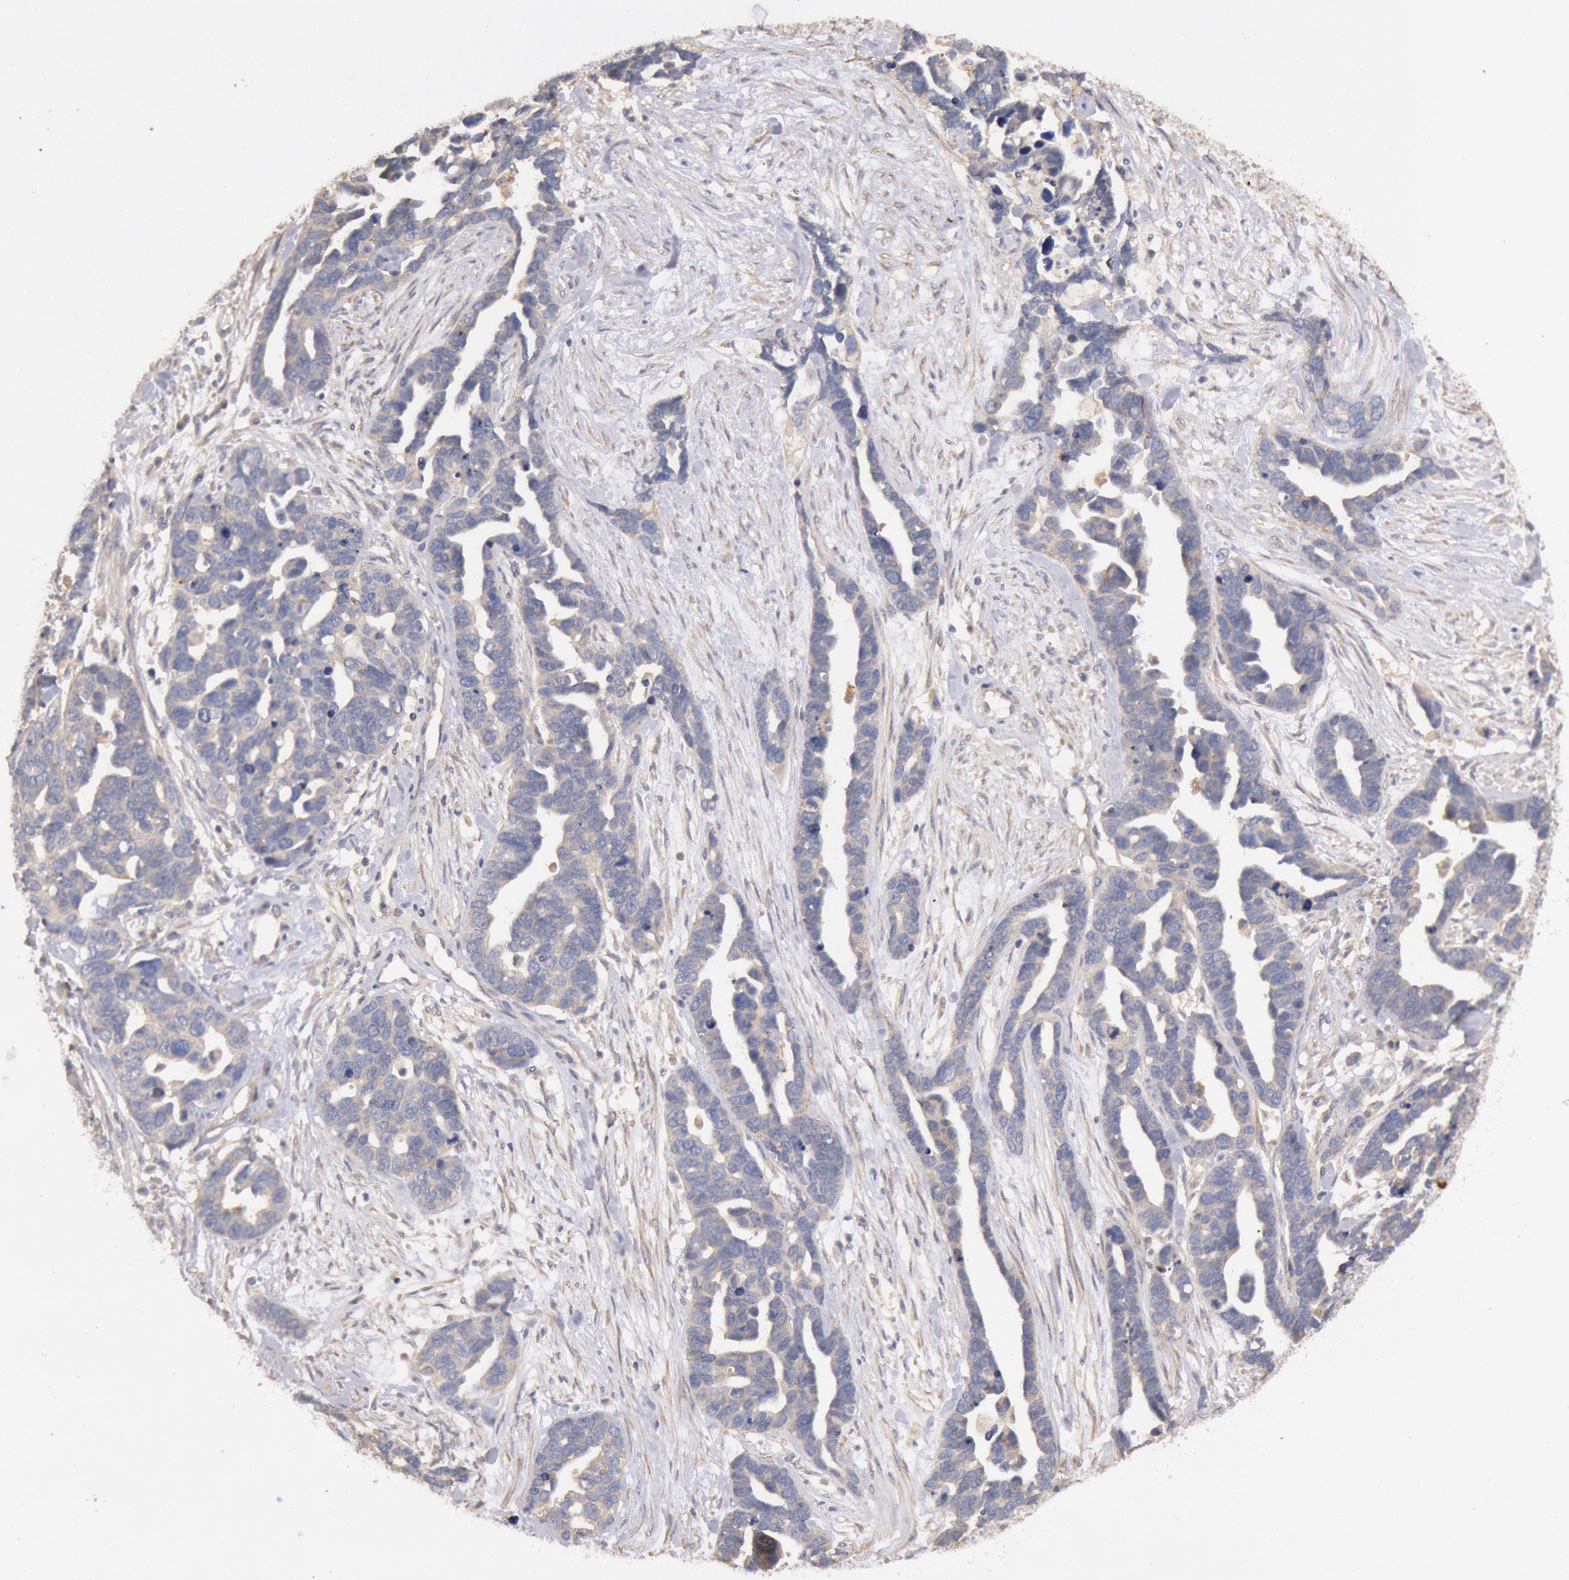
{"staining": {"intensity": "weak", "quantity": ">75%", "location": "cytoplasmic/membranous"}, "tissue": "ovarian cancer", "cell_type": "Tumor cells", "image_type": "cancer", "snomed": [{"axis": "morphology", "description": "Cystadenocarcinoma, serous, NOS"}, {"axis": "topography", "description": "Ovary"}], "caption": "An image of serous cystadenocarcinoma (ovarian) stained for a protein displays weak cytoplasmic/membranous brown staining in tumor cells.", "gene": "TMED8", "patient": {"sex": "female", "age": 54}}